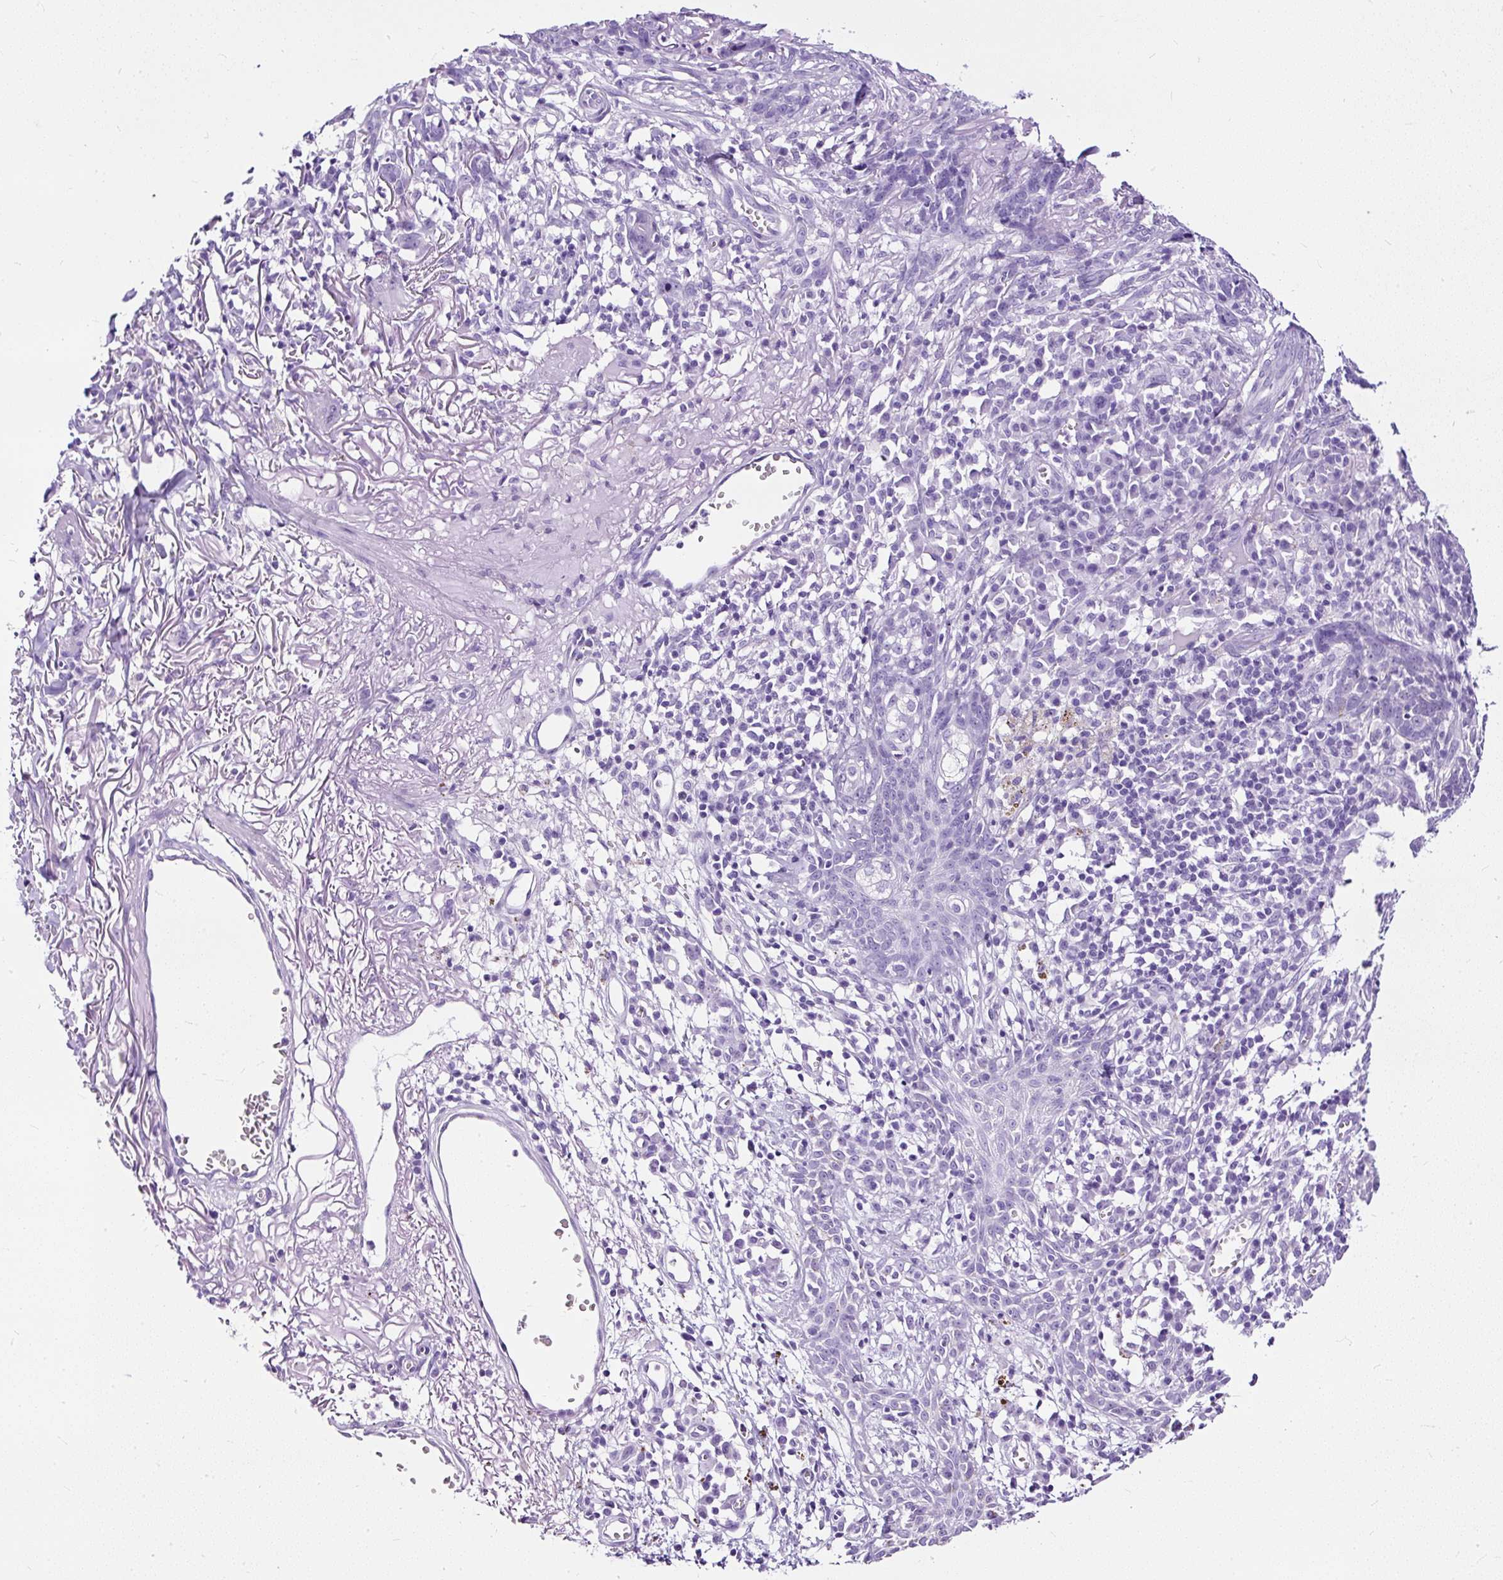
{"staining": {"intensity": "negative", "quantity": "none", "location": "none"}, "tissue": "skin cancer", "cell_type": "Tumor cells", "image_type": "cancer", "snomed": [{"axis": "morphology", "description": "Basal cell carcinoma"}, {"axis": "topography", "description": "Skin"}], "caption": "IHC histopathology image of skin basal cell carcinoma stained for a protein (brown), which exhibits no positivity in tumor cells.", "gene": "NTS", "patient": {"sex": "male", "age": 85}}